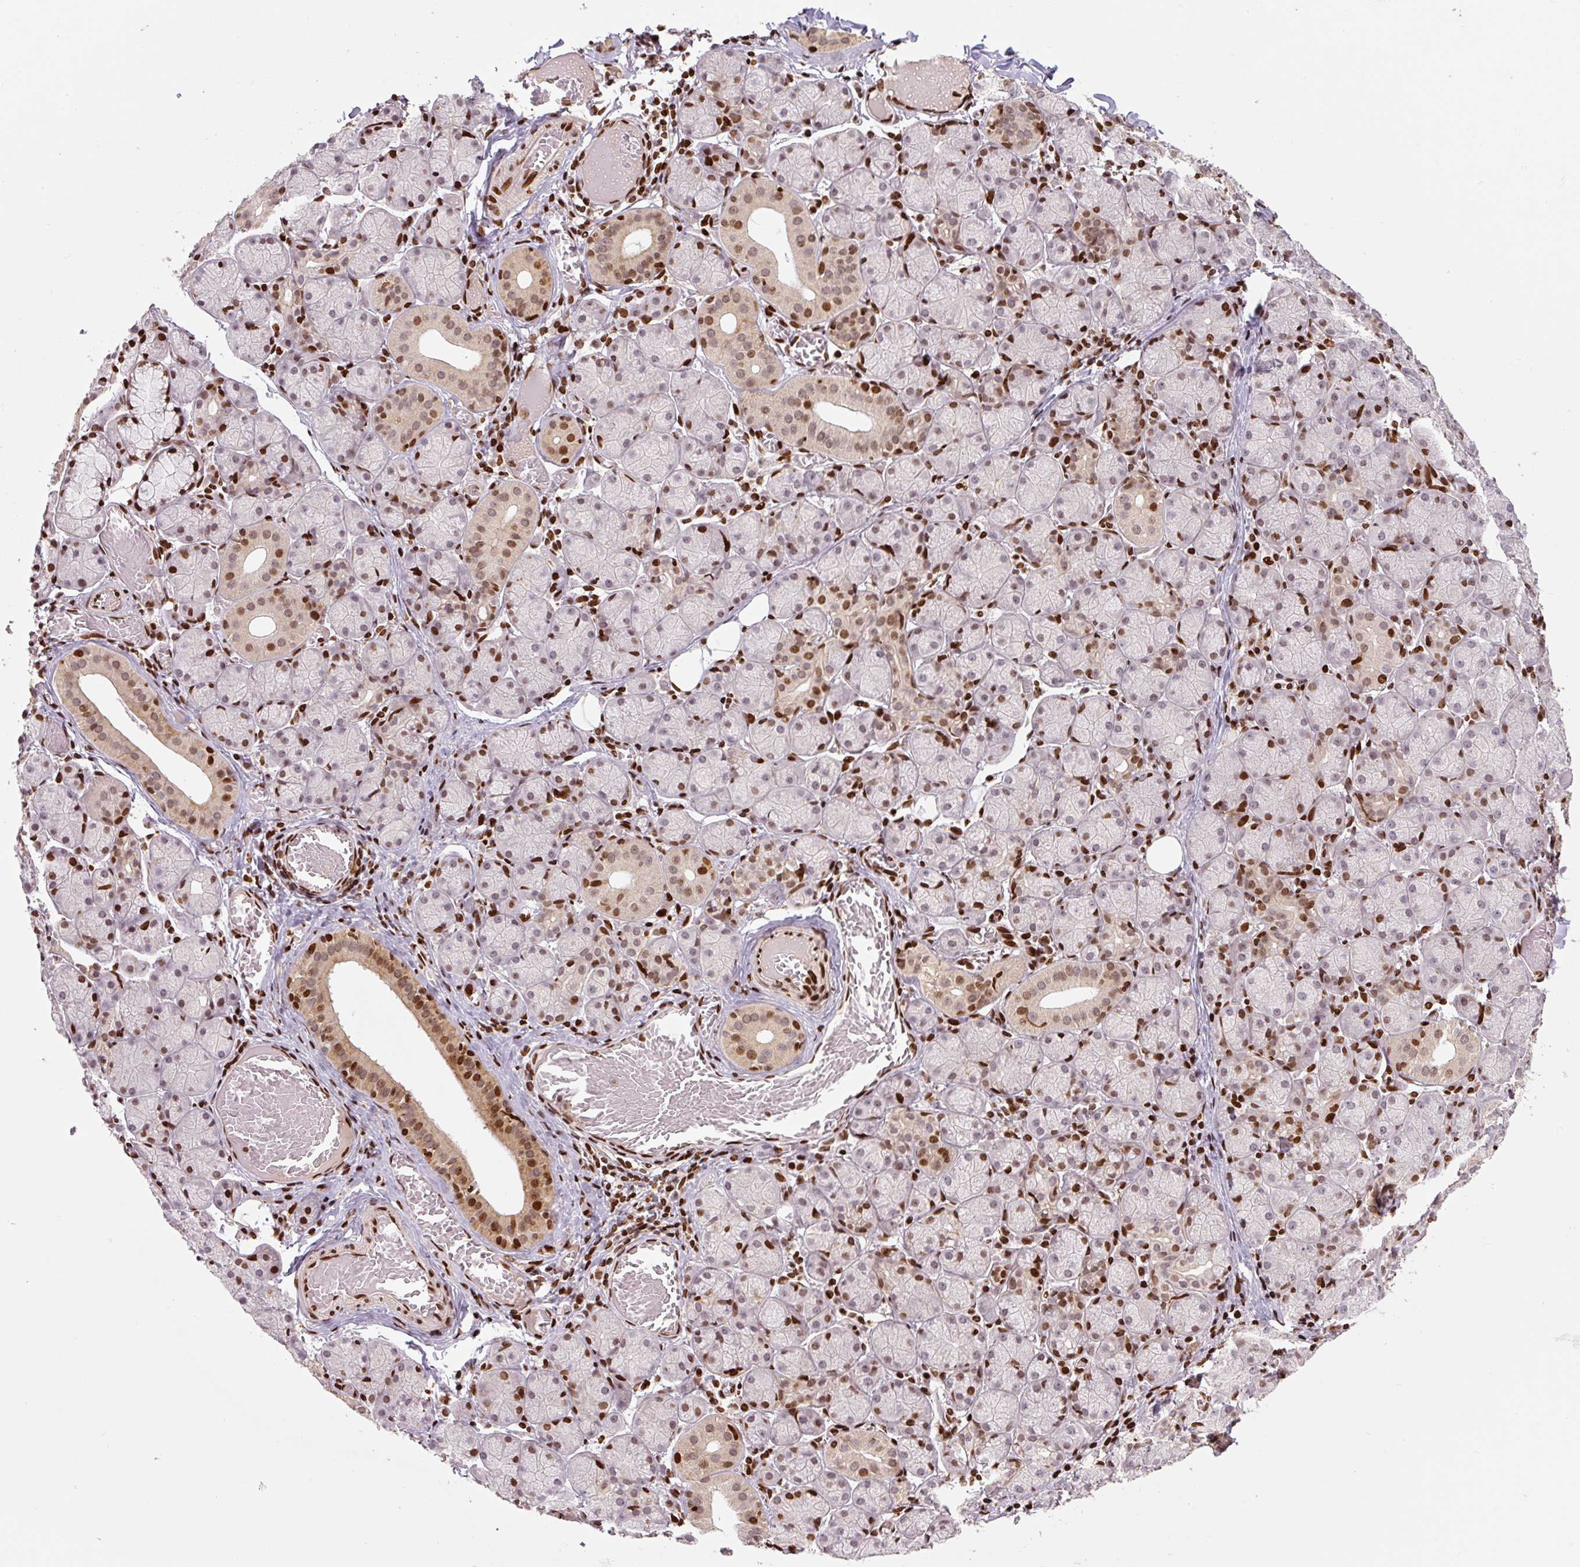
{"staining": {"intensity": "moderate", "quantity": "25%-75%", "location": "nuclear"}, "tissue": "salivary gland", "cell_type": "Glandular cells", "image_type": "normal", "snomed": [{"axis": "morphology", "description": "Normal tissue, NOS"}, {"axis": "topography", "description": "Salivary gland"}], "caption": "Salivary gland was stained to show a protein in brown. There is medium levels of moderate nuclear staining in about 25%-75% of glandular cells. The protein of interest is shown in brown color, while the nuclei are stained blue.", "gene": "PYDC2", "patient": {"sex": "female", "age": 24}}